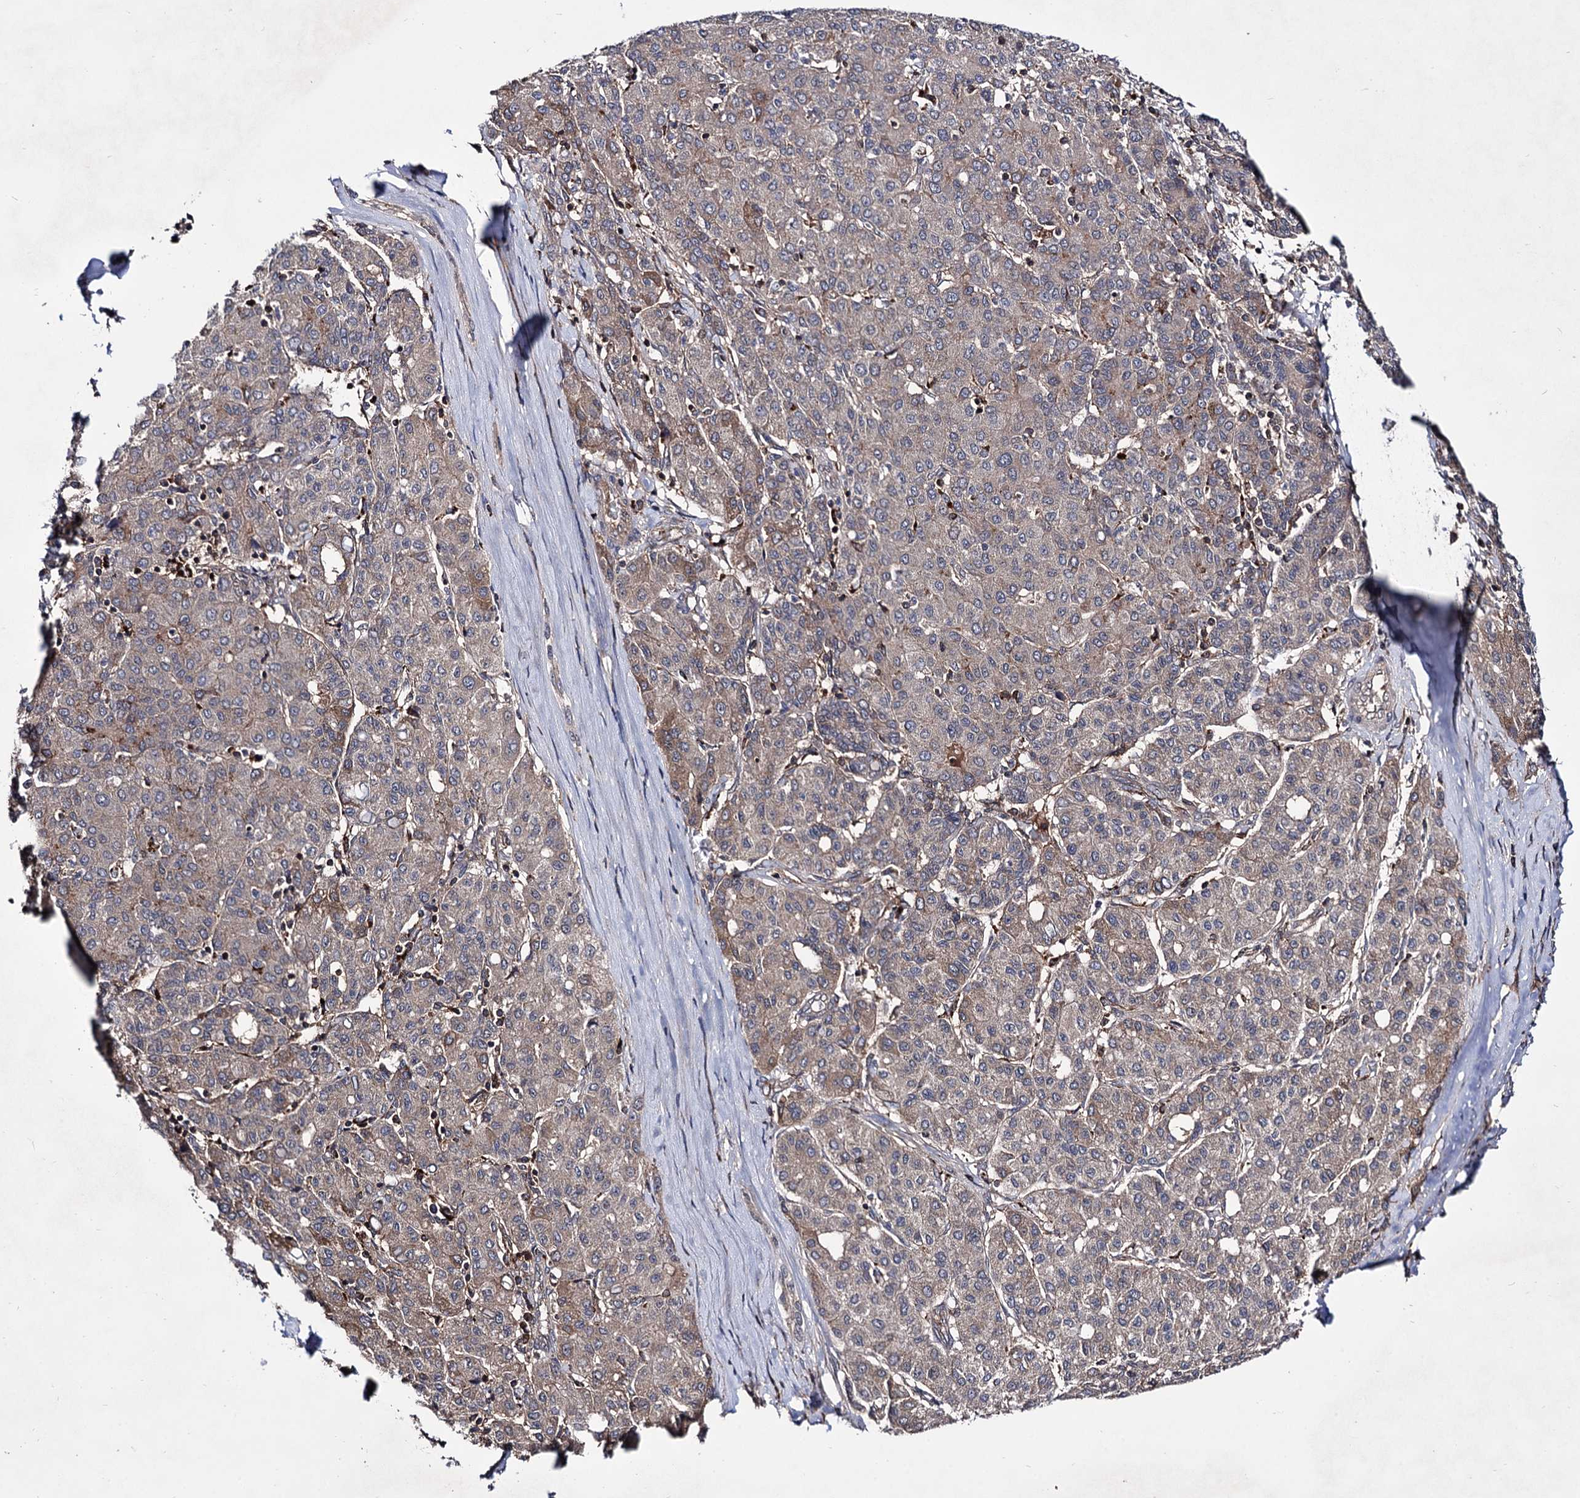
{"staining": {"intensity": "moderate", "quantity": "25%-75%", "location": "cytoplasmic/membranous"}, "tissue": "liver cancer", "cell_type": "Tumor cells", "image_type": "cancer", "snomed": [{"axis": "morphology", "description": "Carcinoma, Hepatocellular, NOS"}, {"axis": "topography", "description": "Liver"}], "caption": "Immunohistochemical staining of human liver hepatocellular carcinoma shows moderate cytoplasmic/membranous protein expression in approximately 25%-75% of tumor cells.", "gene": "MICAL2", "patient": {"sex": "male", "age": 65}}